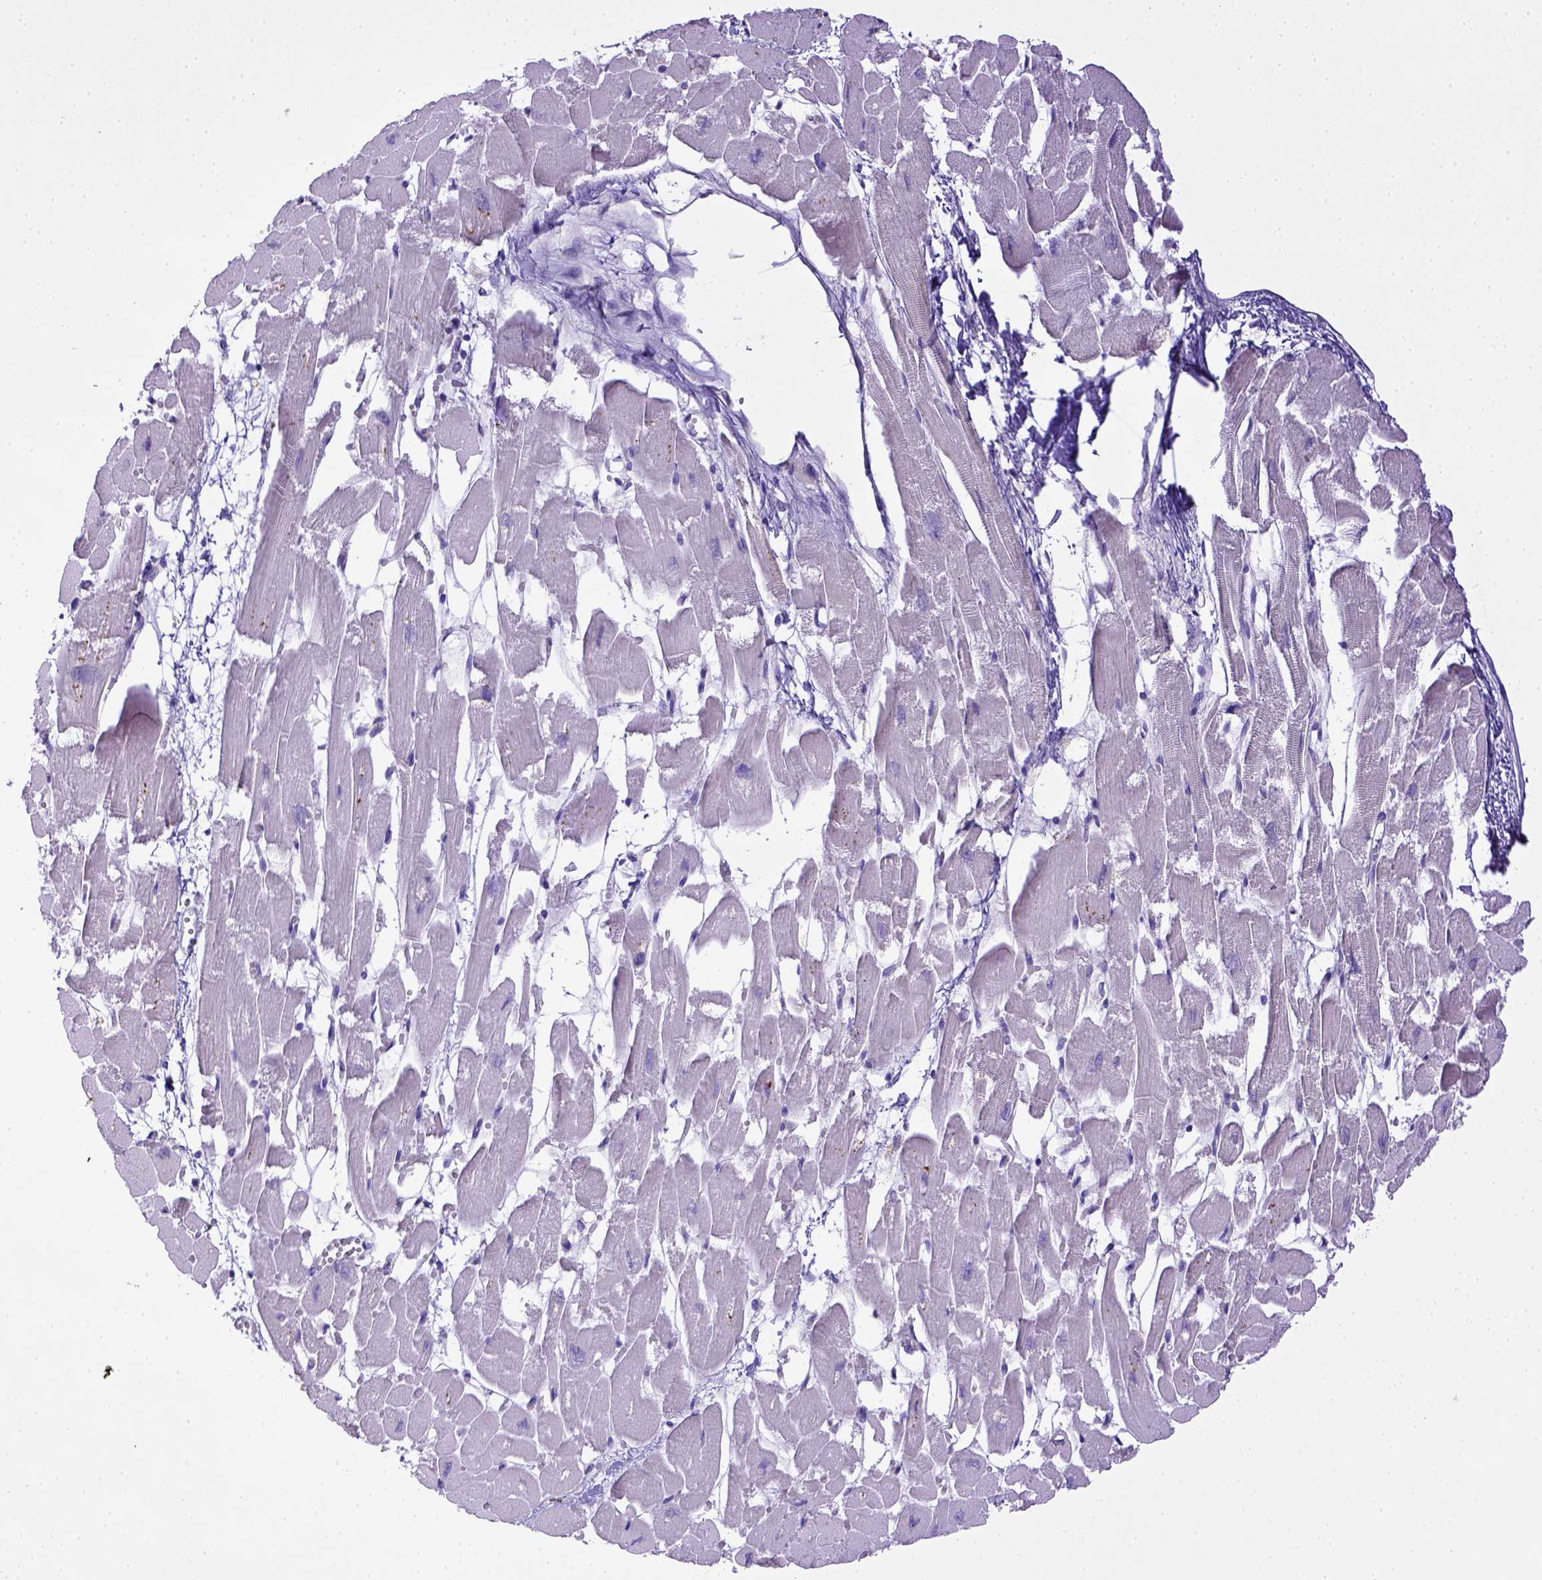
{"staining": {"intensity": "negative", "quantity": "none", "location": "none"}, "tissue": "heart muscle", "cell_type": "Cardiomyocytes", "image_type": "normal", "snomed": [{"axis": "morphology", "description": "Normal tissue, NOS"}, {"axis": "topography", "description": "Heart"}], "caption": "This photomicrograph is of benign heart muscle stained with immunohistochemistry (IHC) to label a protein in brown with the nuclei are counter-stained blue. There is no expression in cardiomyocytes. (DAB immunohistochemistry, high magnification).", "gene": "CD40", "patient": {"sex": "female", "age": 52}}